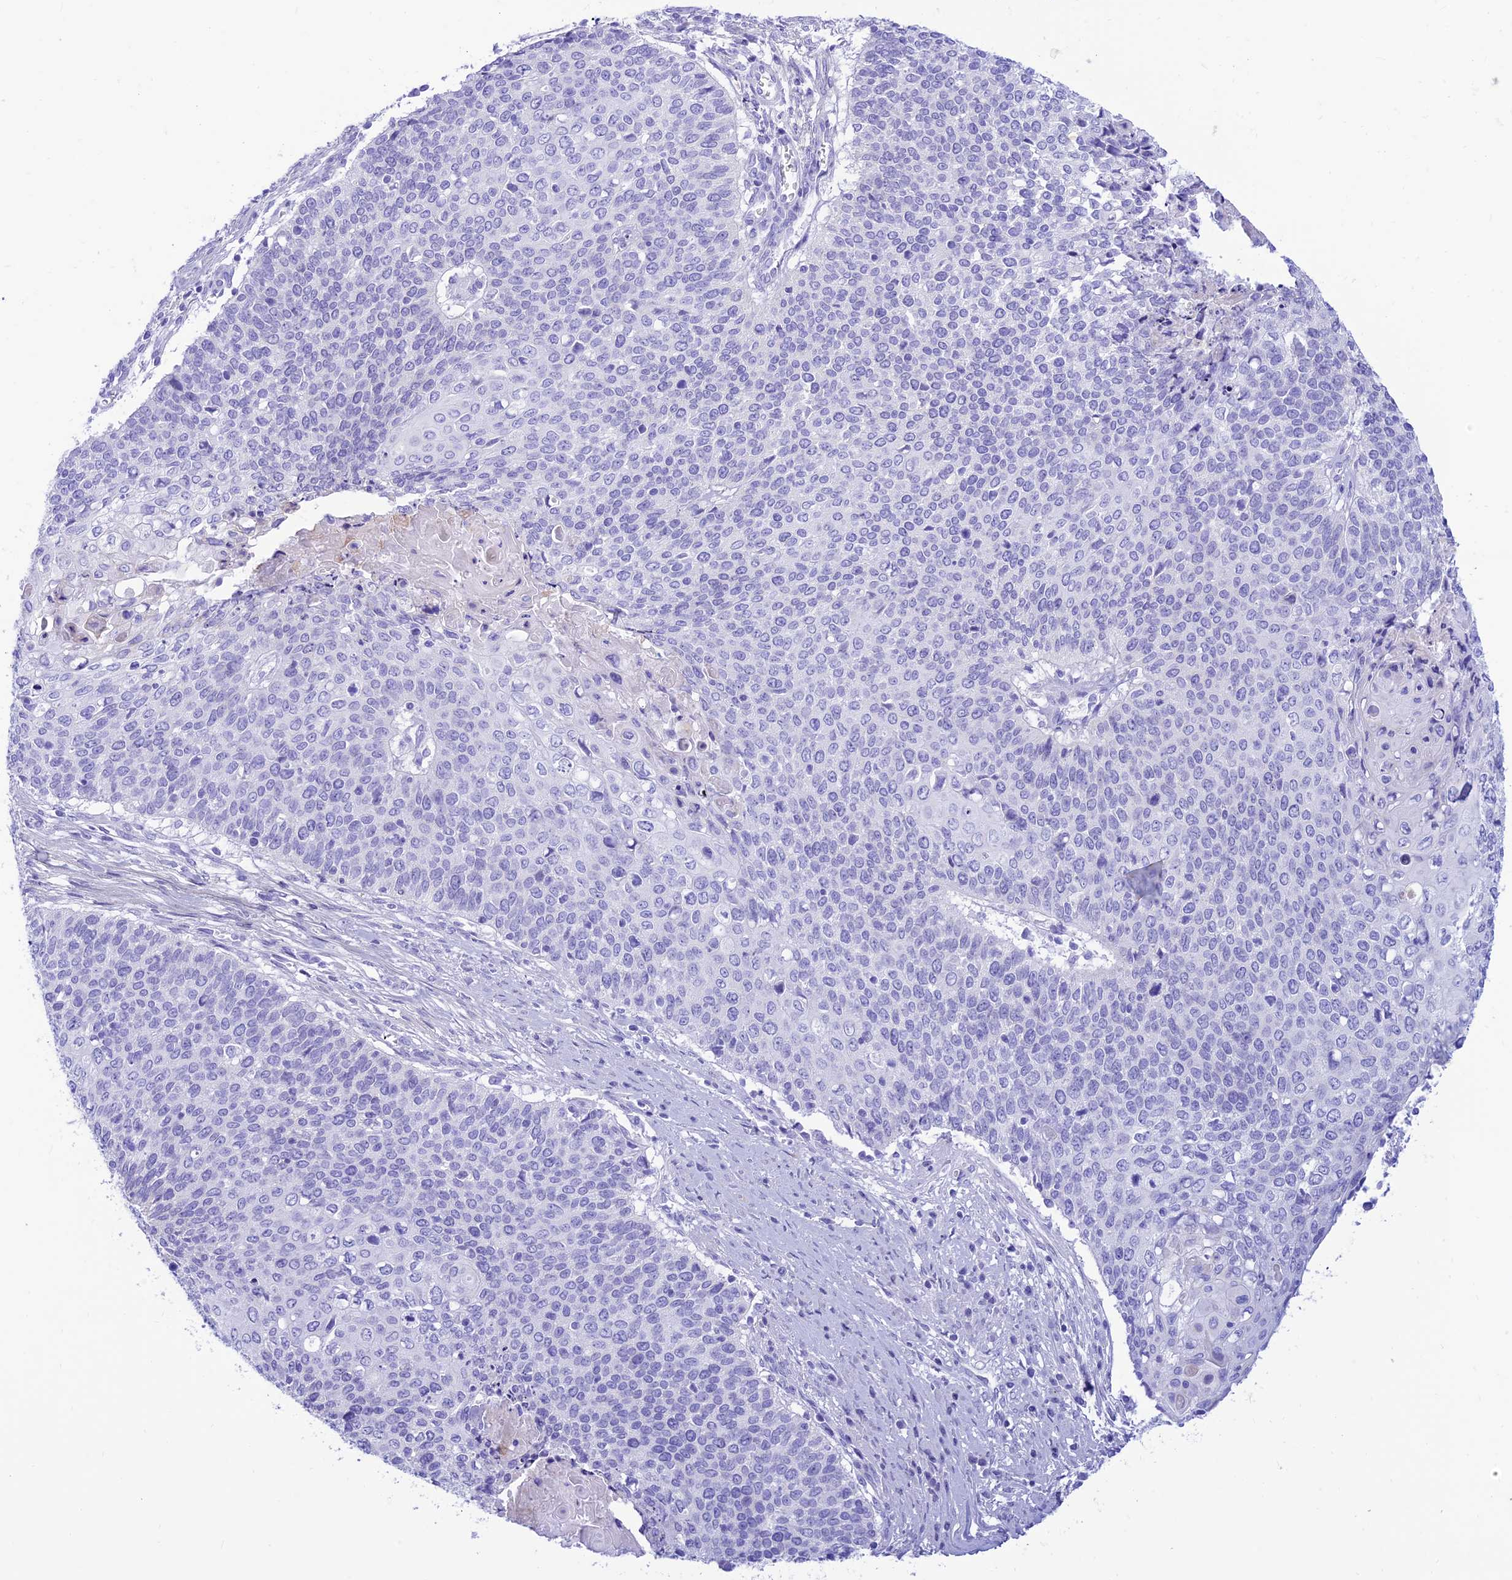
{"staining": {"intensity": "negative", "quantity": "none", "location": "none"}, "tissue": "cervical cancer", "cell_type": "Tumor cells", "image_type": "cancer", "snomed": [{"axis": "morphology", "description": "Squamous cell carcinoma, NOS"}, {"axis": "topography", "description": "Cervix"}], "caption": "Immunohistochemistry image of cervical squamous cell carcinoma stained for a protein (brown), which demonstrates no expression in tumor cells. Nuclei are stained in blue.", "gene": "PRNP", "patient": {"sex": "female", "age": 39}}